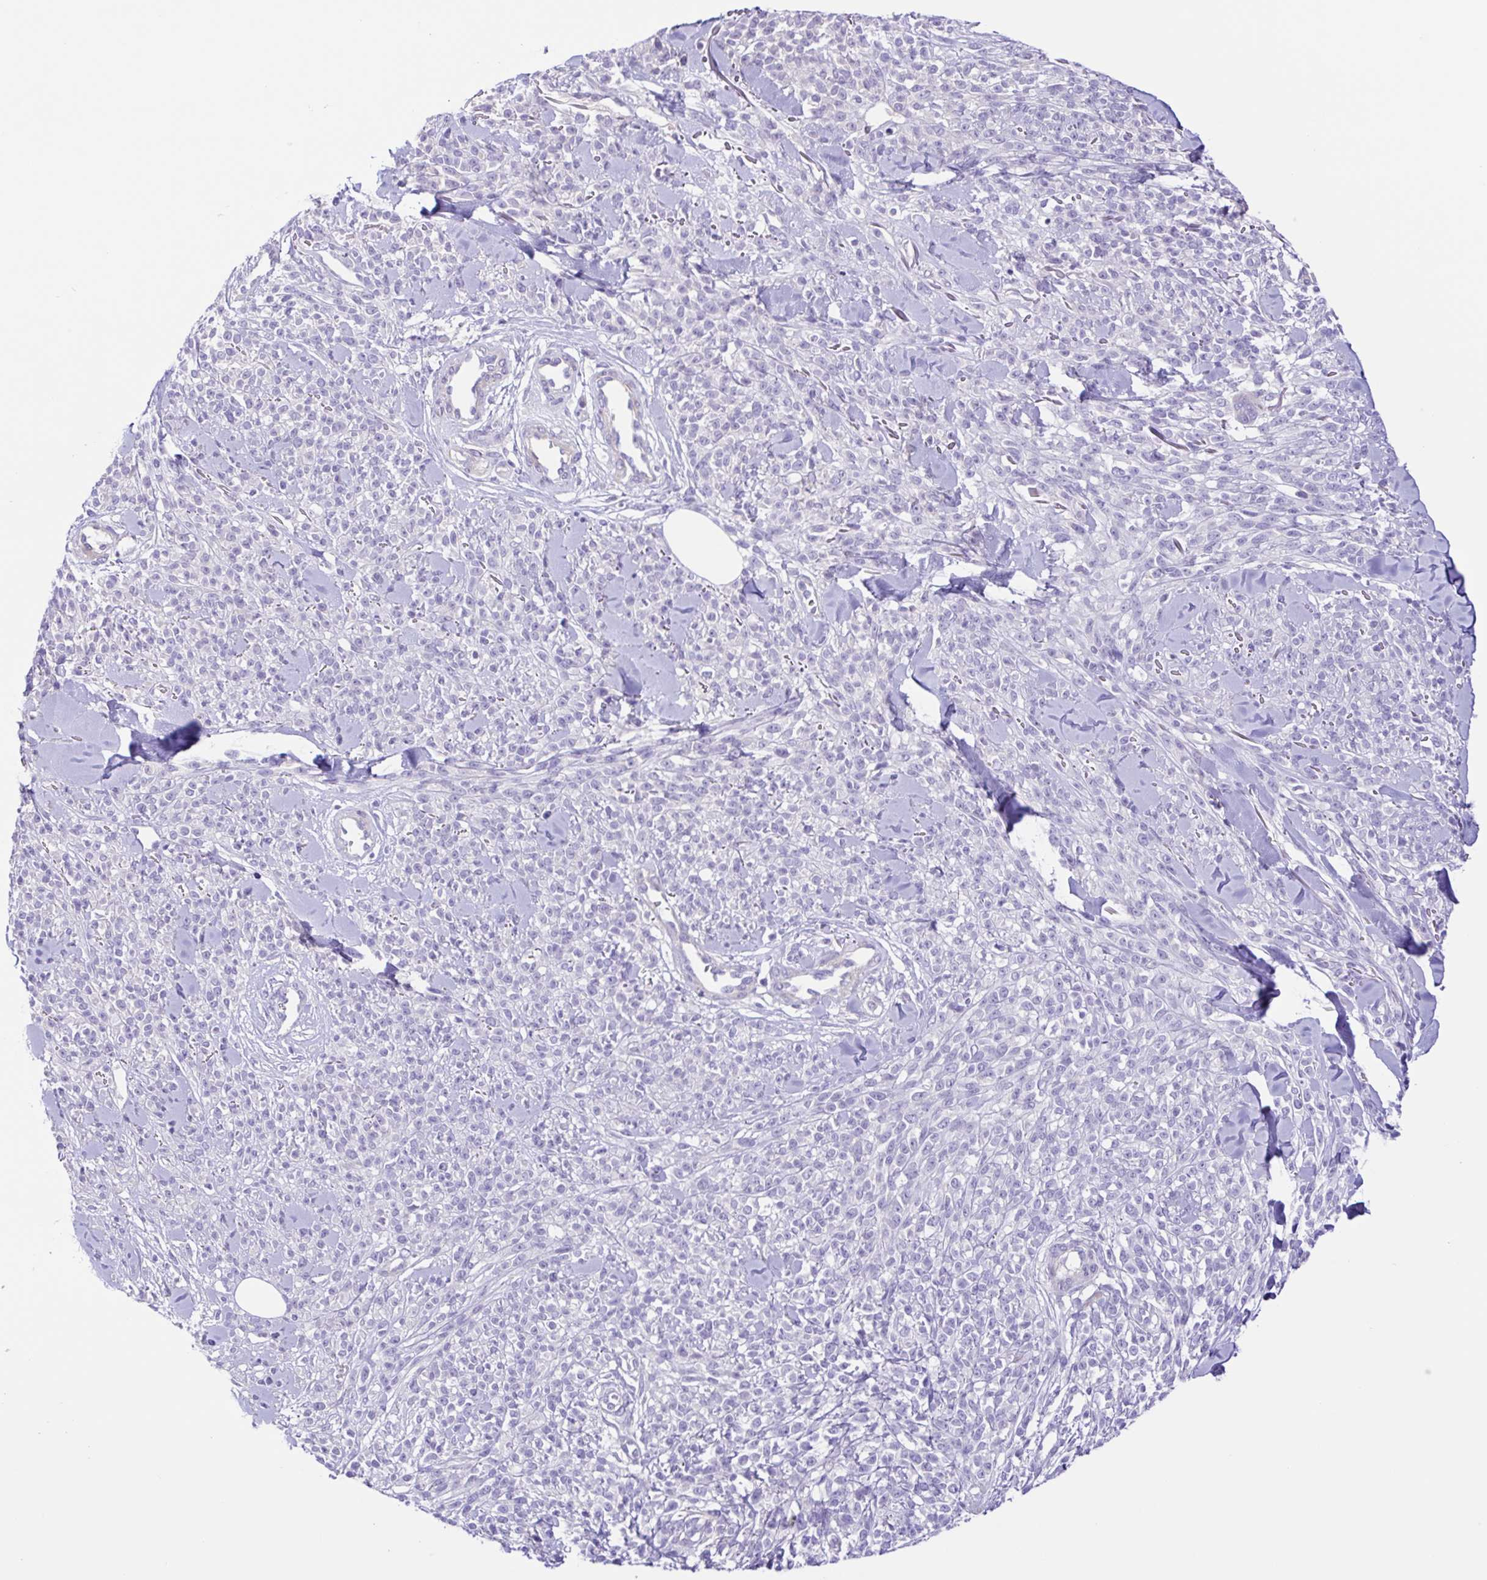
{"staining": {"intensity": "negative", "quantity": "none", "location": "none"}, "tissue": "melanoma", "cell_type": "Tumor cells", "image_type": "cancer", "snomed": [{"axis": "morphology", "description": "Malignant melanoma, NOS"}, {"axis": "topography", "description": "Skin"}, {"axis": "topography", "description": "Skin of trunk"}], "caption": "Tumor cells show no significant positivity in melanoma. The staining was performed using DAB to visualize the protein expression in brown, while the nuclei were stained in blue with hematoxylin (Magnification: 20x).", "gene": "ISM2", "patient": {"sex": "male", "age": 74}}